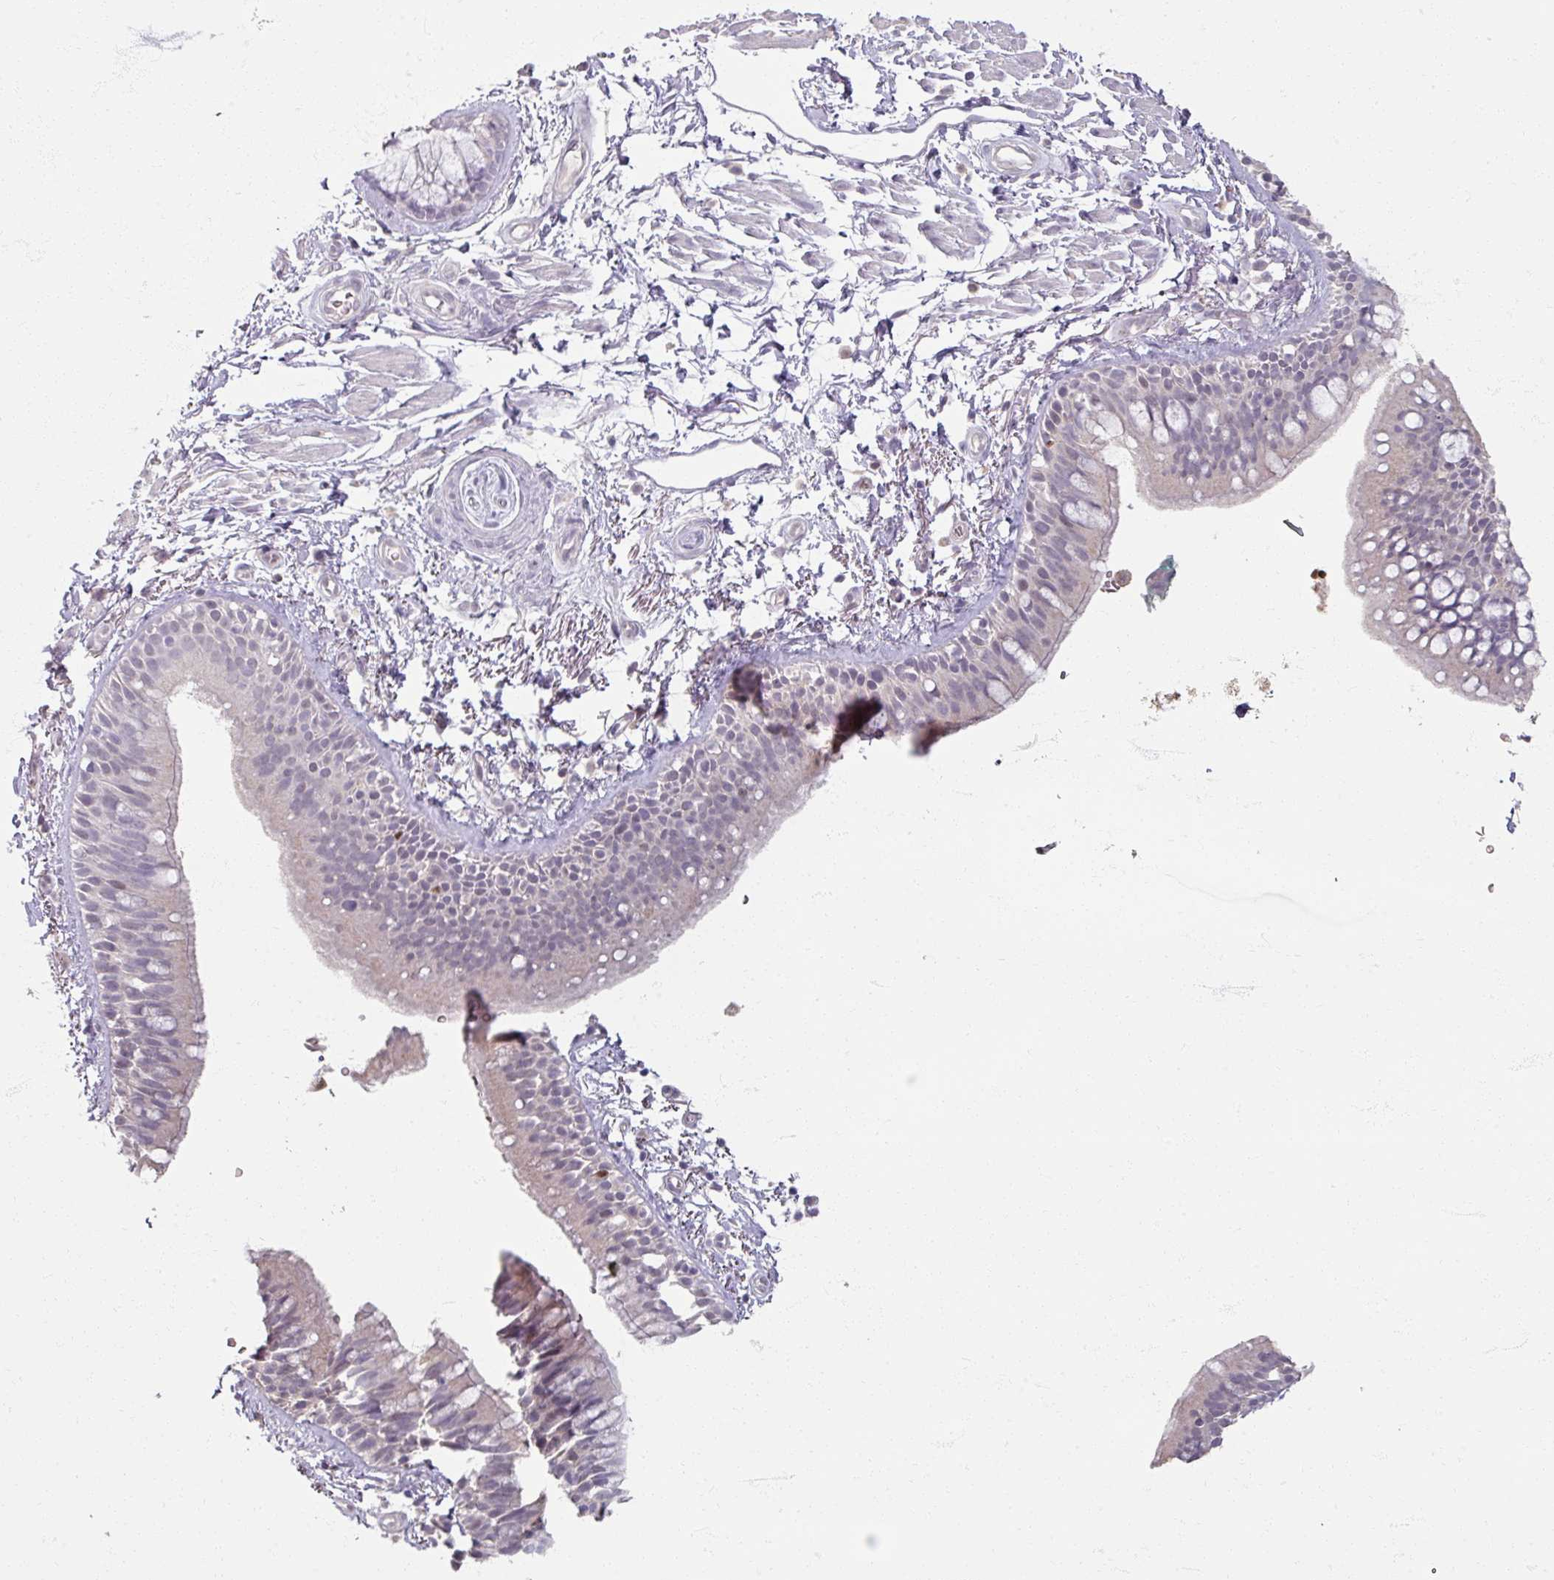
{"staining": {"intensity": "weak", "quantity": "<25%", "location": "cytoplasmic/membranous"}, "tissue": "bronchus", "cell_type": "Respiratory epithelial cells", "image_type": "normal", "snomed": [{"axis": "morphology", "description": "Normal tissue, NOS"}, {"axis": "morphology", "description": "Squamous cell carcinoma, NOS"}, {"axis": "topography", "description": "Bronchus"}, {"axis": "topography", "description": "Lung"}], "caption": "Respiratory epithelial cells show no significant protein positivity in normal bronchus. Nuclei are stained in blue.", "gene": "SOX11", "patient": {"sex": "female", "age": 70}}